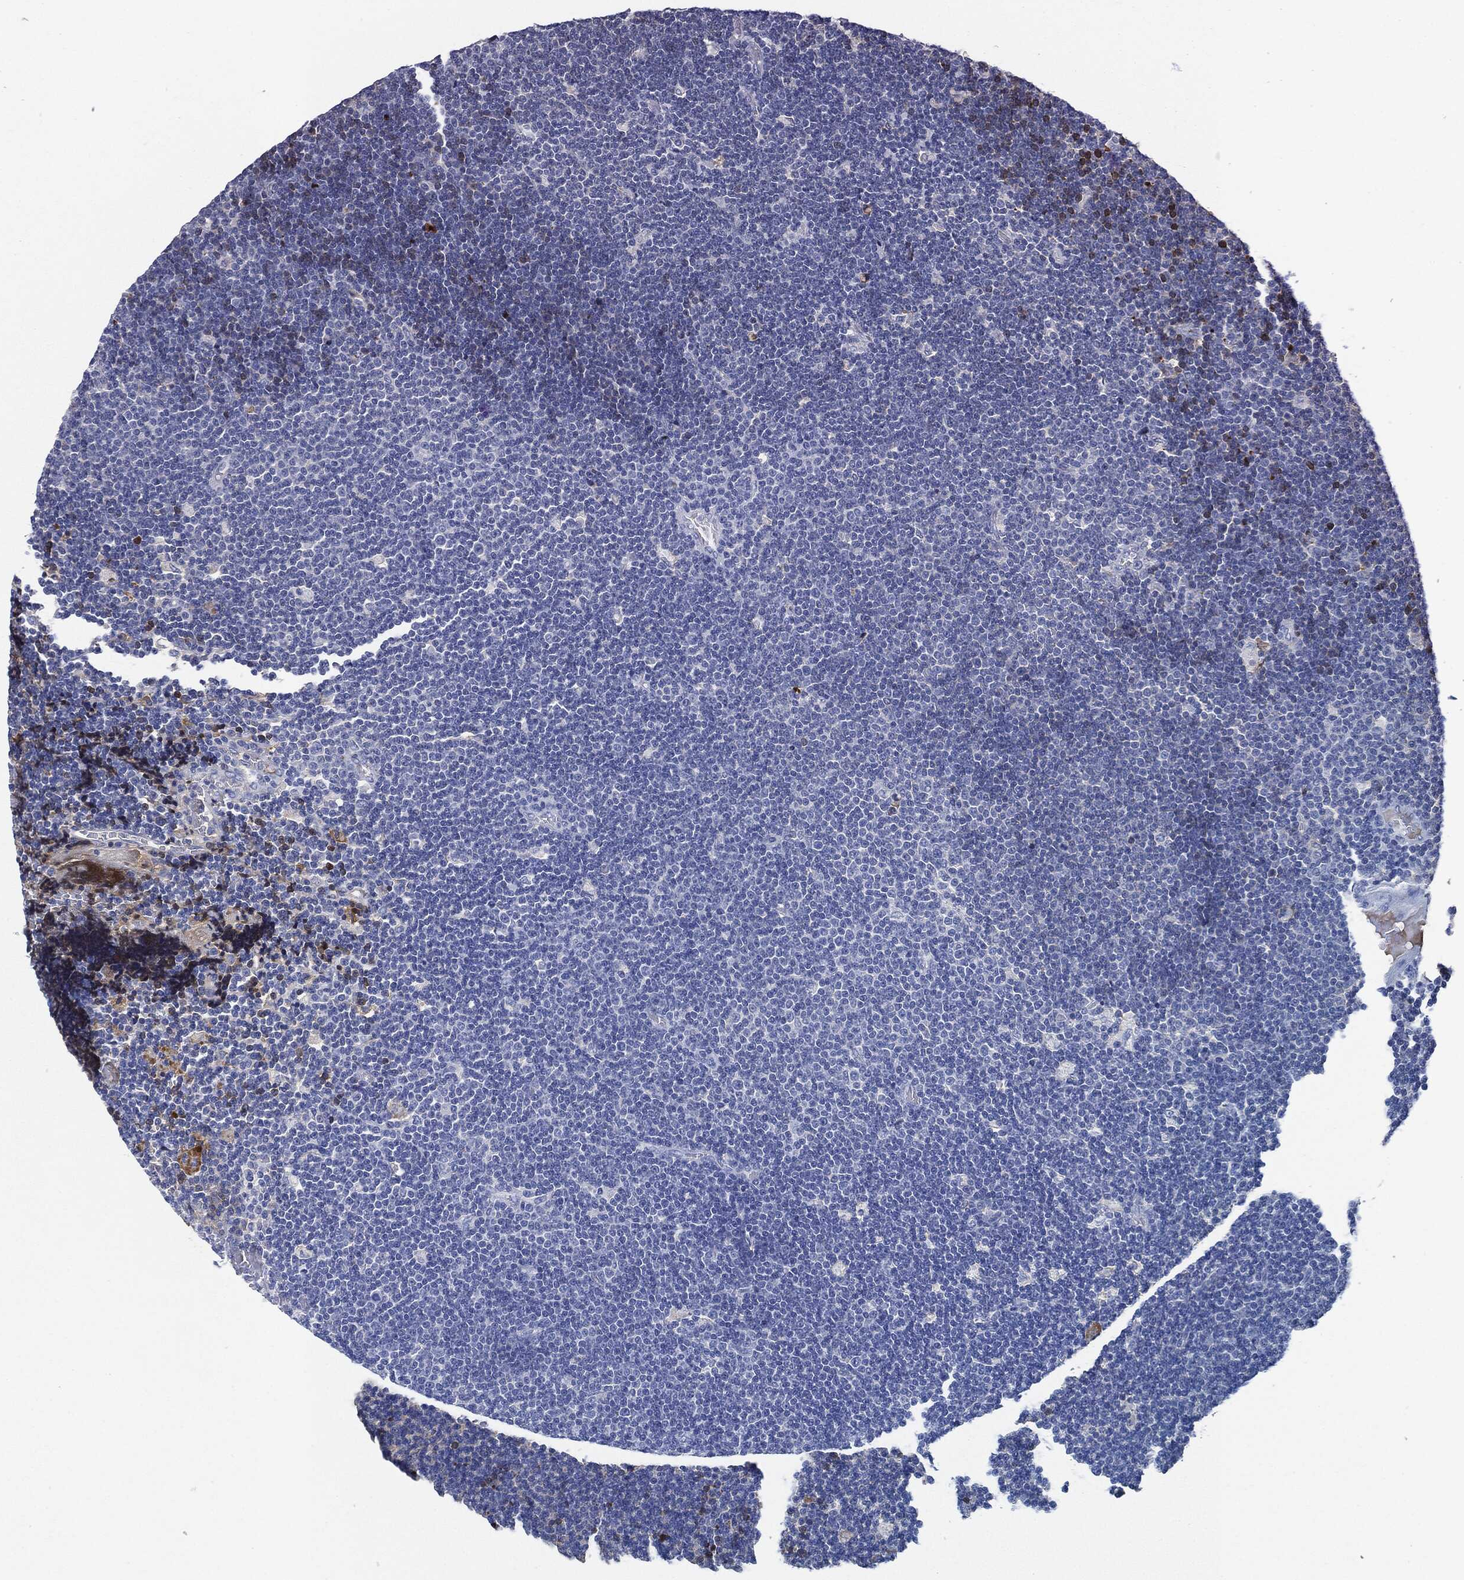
{"staining": {"intensity": "negative", "quantity": "none", "location": "none"}, "tissue": "lymphoma", "cell_type": "Tumor cells", "image_type": "cancer", "snomed": [{"axis": "morphology", "description": "Malignant lymphoma, non-Hodgkin's type, Low grade"}, {"axis": "topography", "description": "Brain"}], "caption": "Tumor cells are negative for protein expression in human malignant lymphoma, non-Hodgkin's type (low-grade). Brightfield microscopy of IHC stained with DAB (brown) and hematoxylin (blue), captured at high magnification.", "gene": "IGLV6-57", "patient": {"sex": "female", "age": 66}}